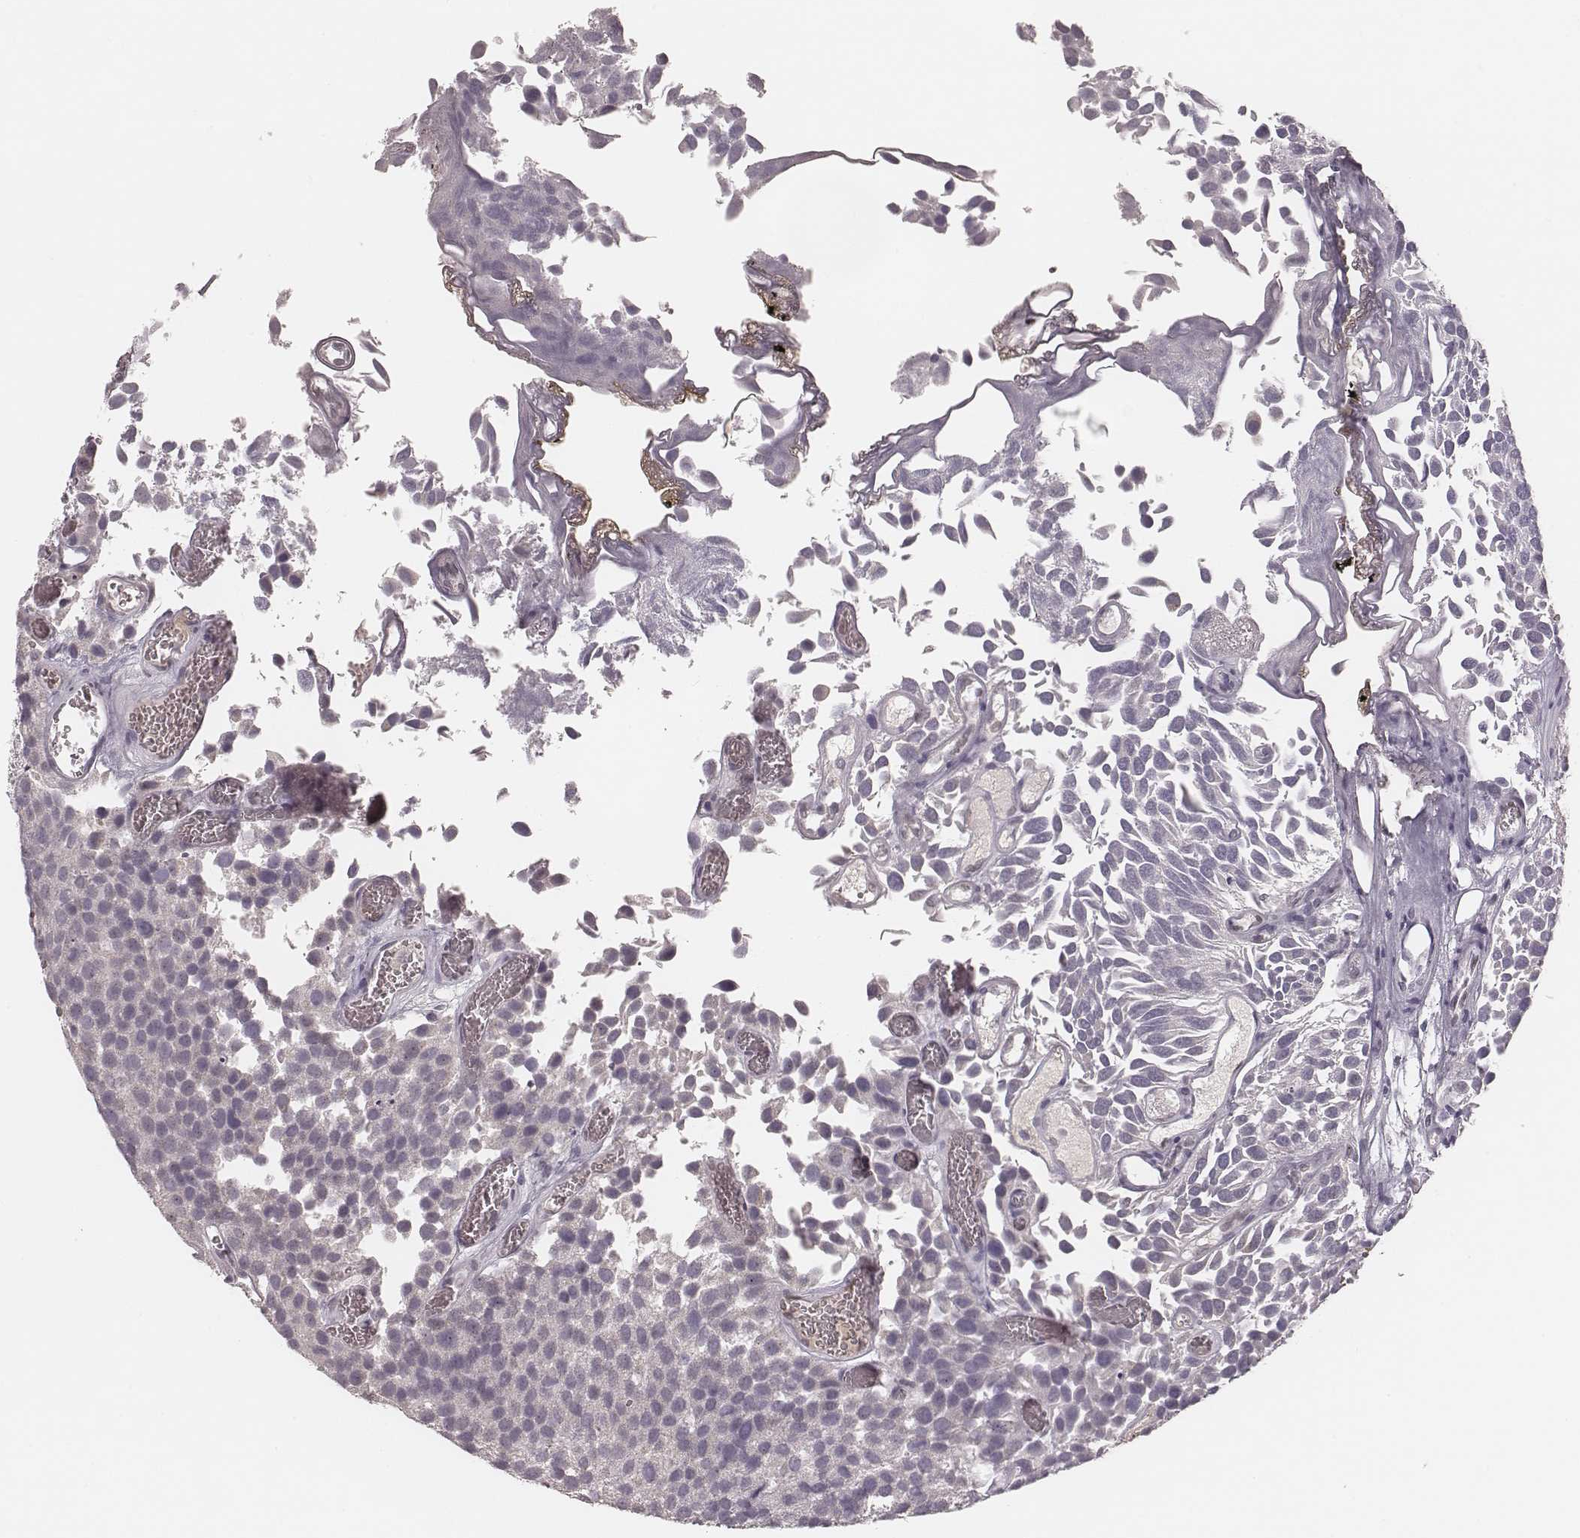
{"staining": {"intensity": "negative", "quantity": "none", "location": "none"}, "tissue": "urothelial cancer", "cell_type": "Tumor cells", "image_type": "cancer", "snomed": [{"axis": "morphology", "description": "Urothelial carcinoma, Low grade"}, {"axis": "topography", "description": "Urinary bladder"}], "caption": "High power microscopy histopathology image of an IHC micrograph of urothelial carcinoma (low-grade), revealing no significant expression in tumor cells. Brightfield microscopy of immunohistochemistry stained with DAB (brown) and hematoxylin (blue), captured at high magnification.", "gene": "MSX1", "patient": {"sex": "female", "age": 69}}